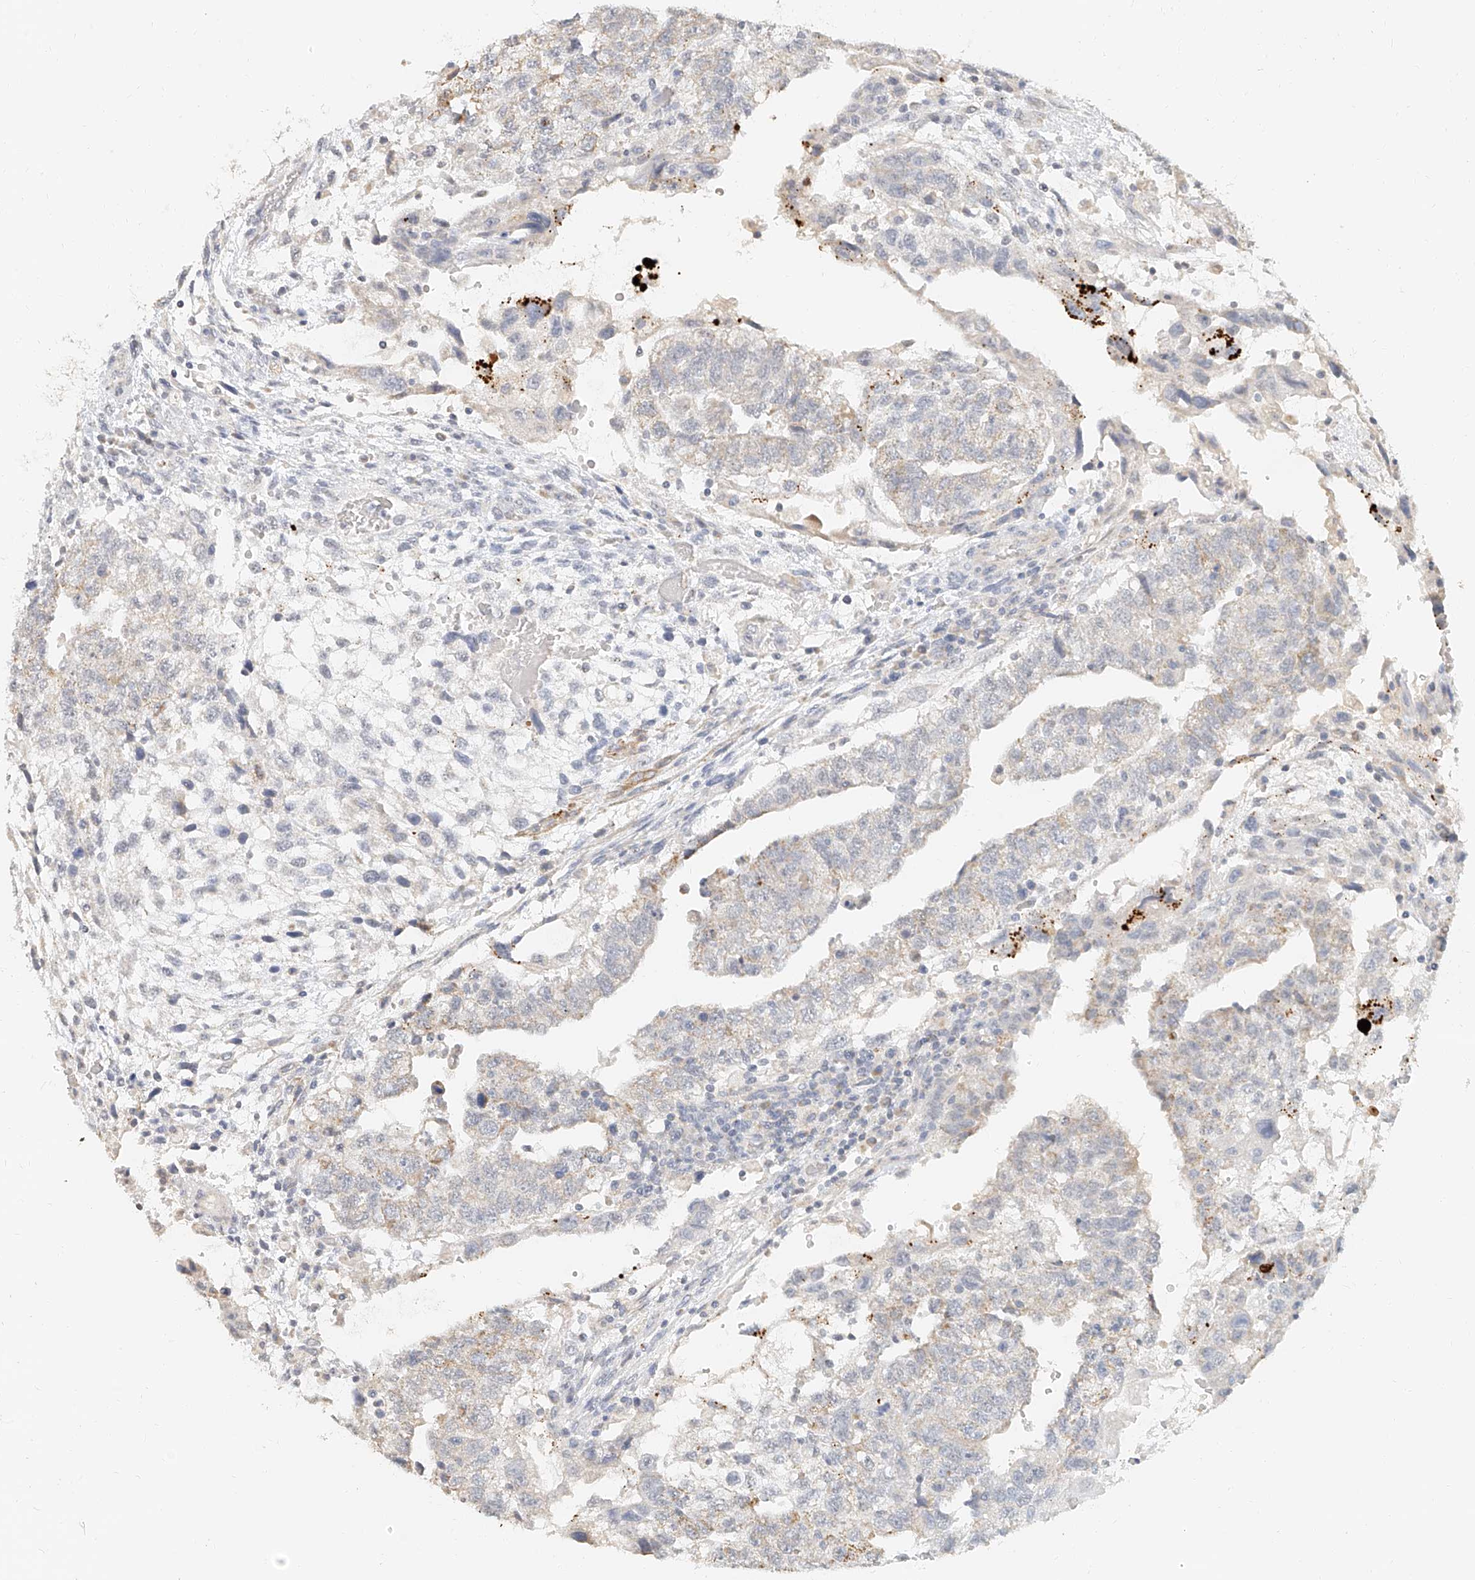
{"staining": {"intensity": "negative", "quantity": "none", "location": "none"}, "tissue": "testis cancer", "cell_type": "Tumor cells", "image_type": "cancer", "snomed": [{"axis": "morphology", "description": "Carcinoma, Embryonal, NOS"}, {"axis": "topography", "description": "Testis"}], "caption": "An image of testis cancer stained for a protein shows no brown staining in tumor cells.", "gene": "CXorf58", "patient": {"sex": "male", "age": 36}}